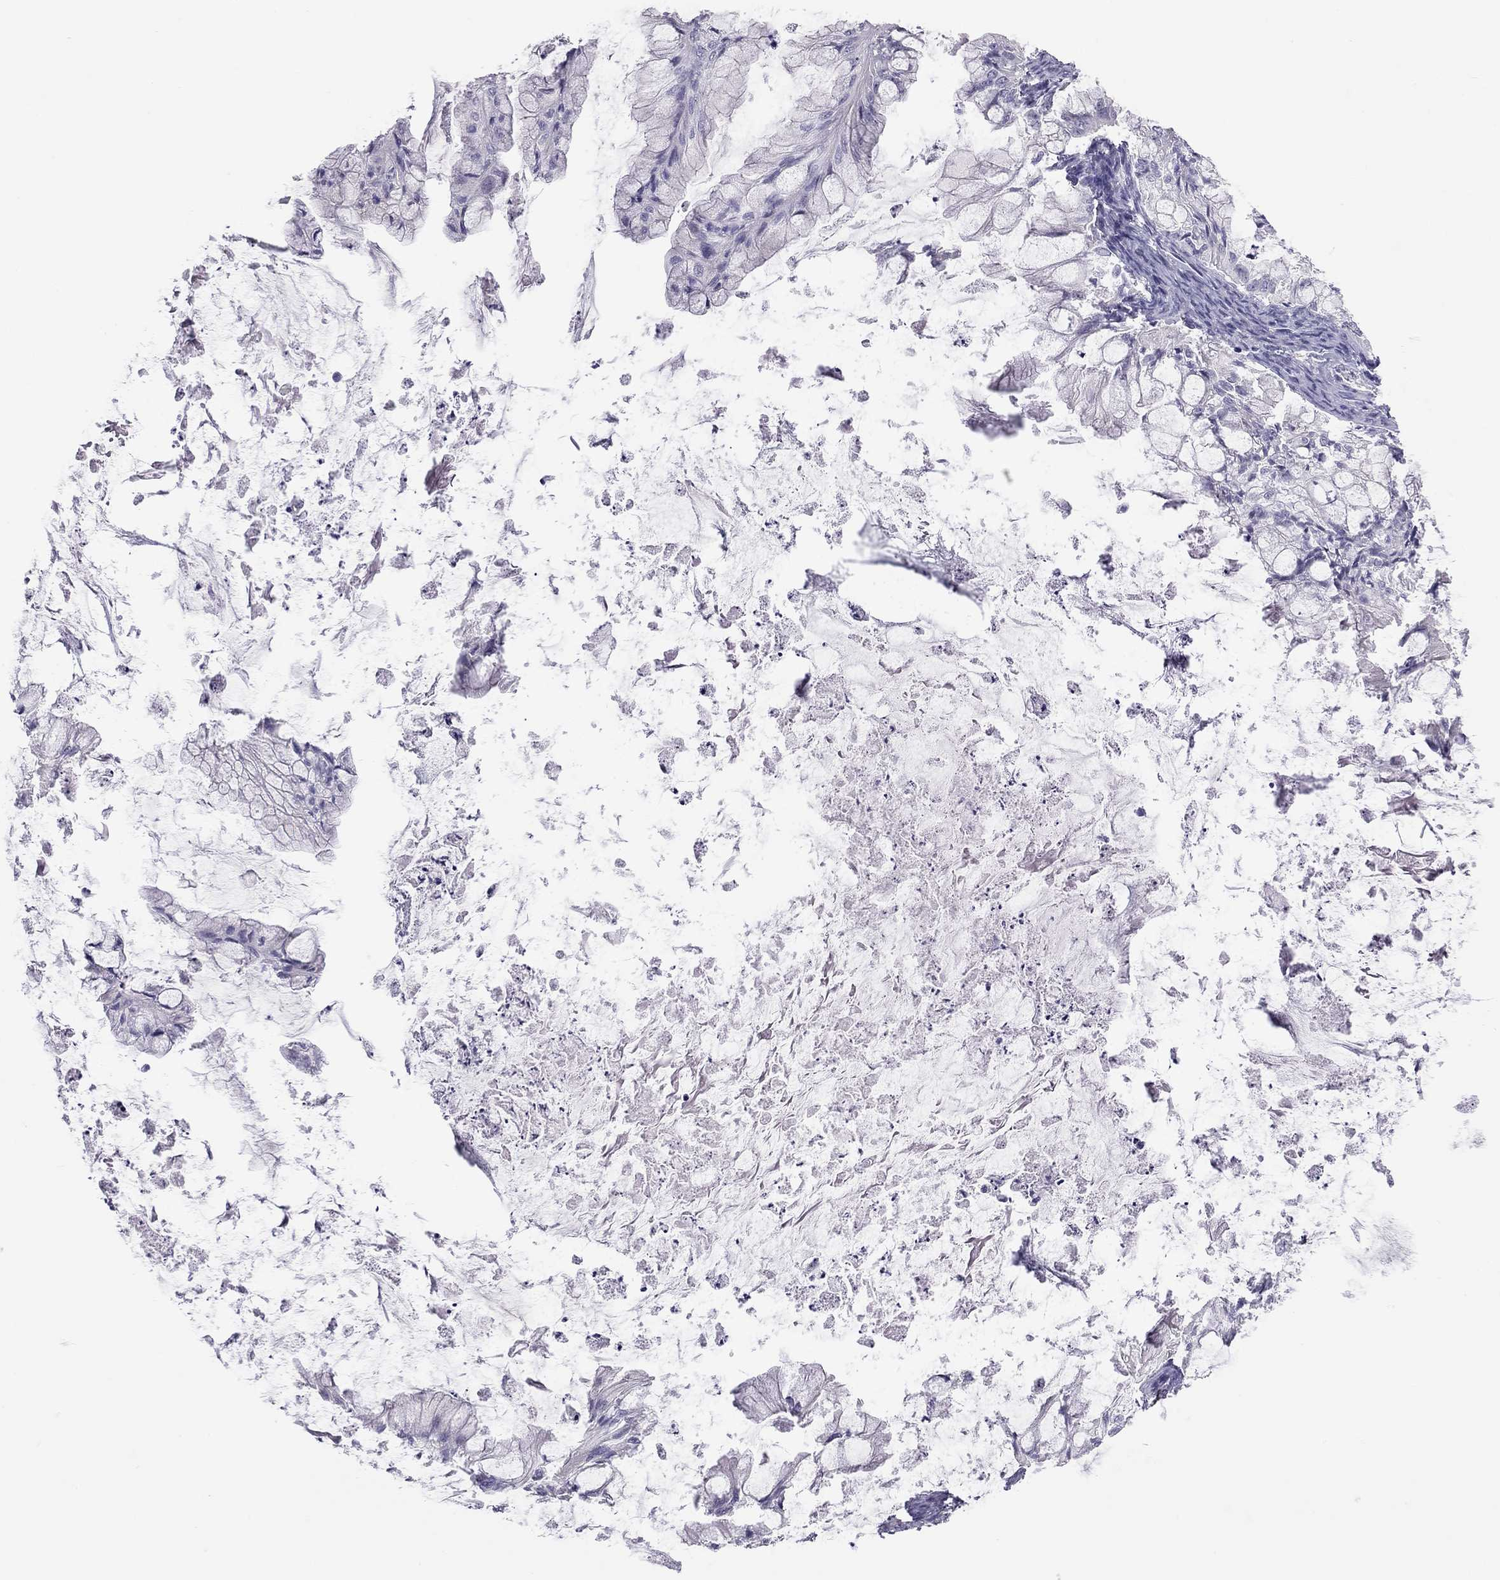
{"staining": {"intensity": "negative", "quantity": "none", "location": "none"}, "tissue": "ovarian cancer", "cell_type": "Tumor cells", "image_type": "cancer", "snomed": [{"axis": "morphology", "description": "Cystadenocarcinoma, mucinous, NOS"}, {"axis": "topography", "description": "Ovary"}], "caption": "Mucinous cystadenocarcinoma (ovarian) was stained to show a protein in brown. There is no significant staining in tumor cells.", "gene": "PPP1R3A", "patient": {"sex": "female", "age": 57}}